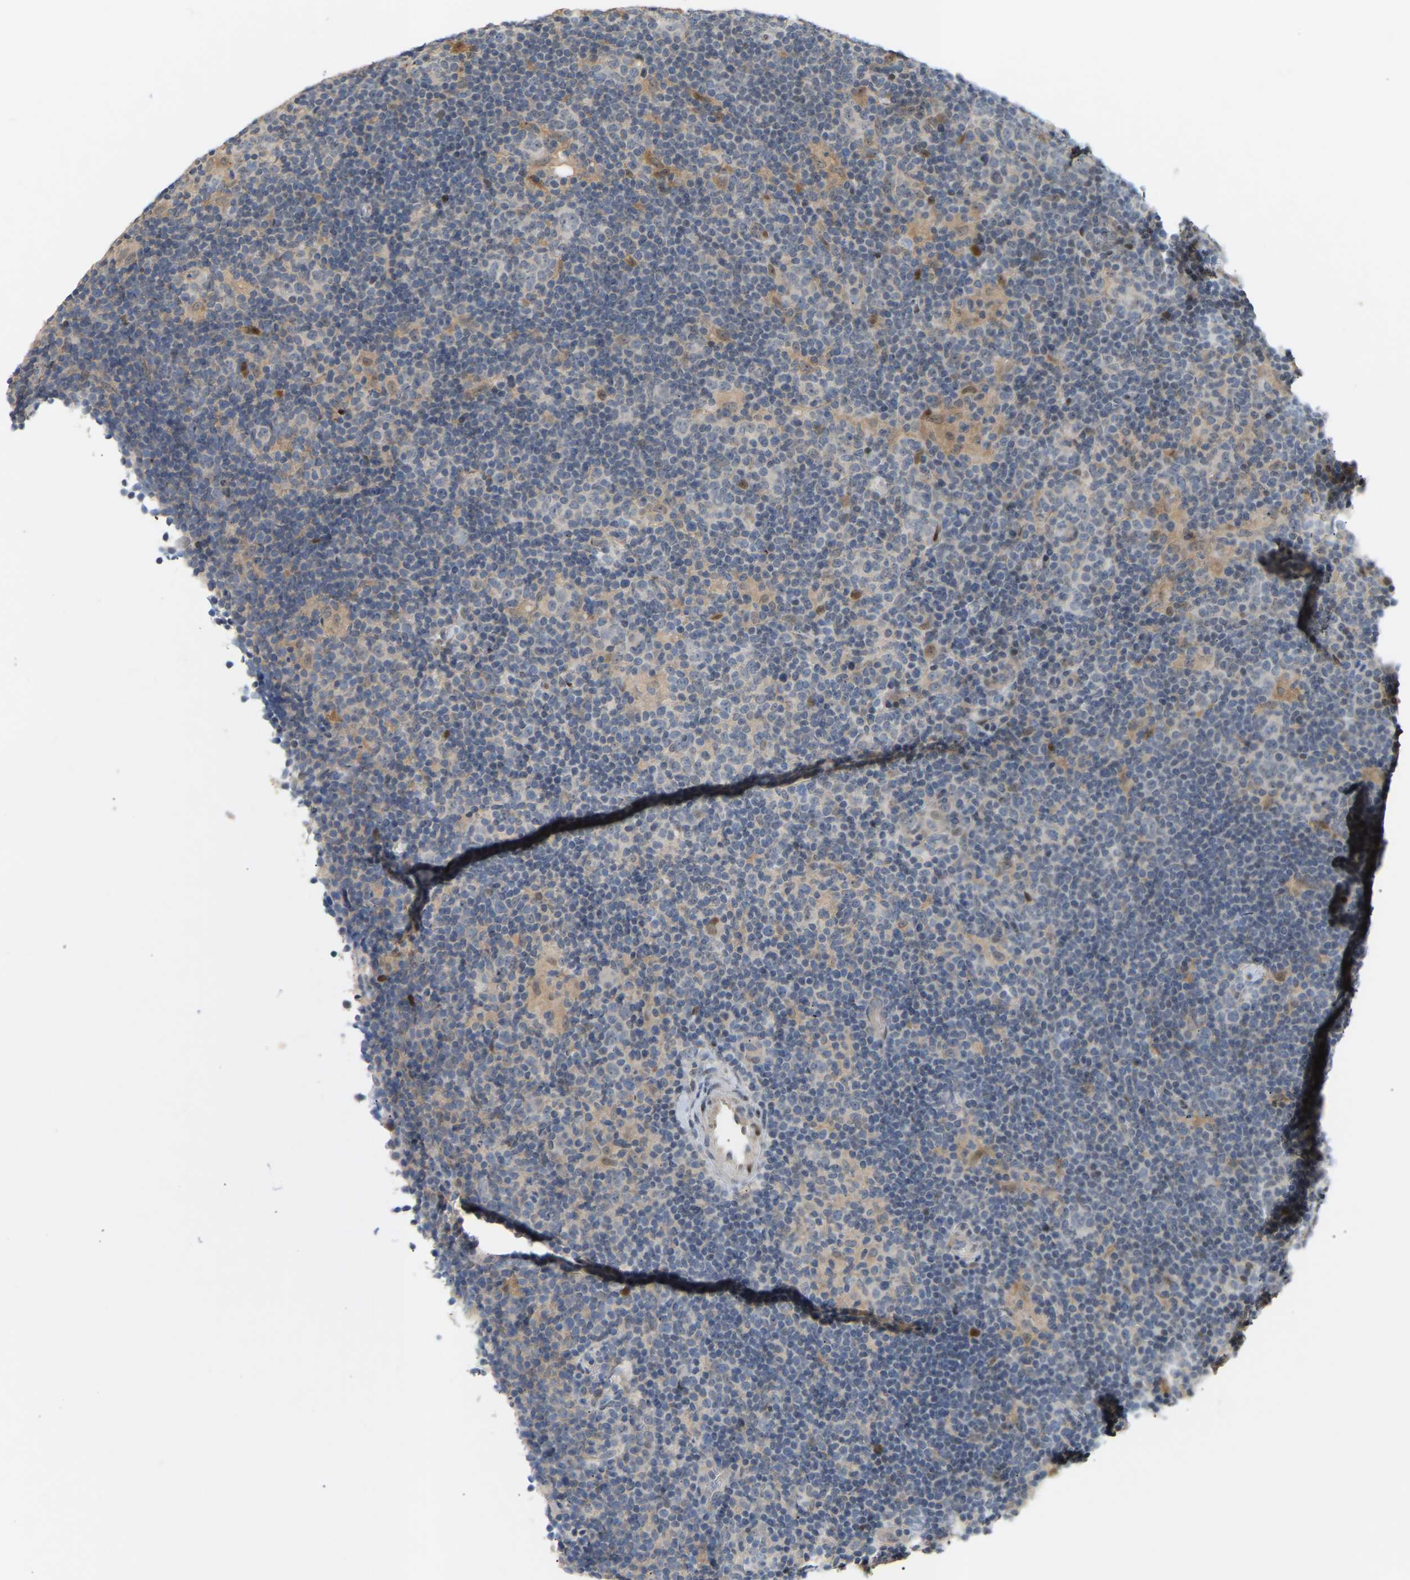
{"staining": {"intensity": "negative", "quantity": "none", "location": "none"}, "tissue": "lymphoma", "cell_type": "Tumor cells", "image_type": "cancer", "snomed": [{"axis": "morphology", "description": "Hodgkin's disease, NOS"}, {"axis": "topography", "description": "Lymph node"}], "caption": "Photomicrograph shows no protein positivity in tumor cells of Hodgkin's disease tissue. Brightfield microscopy of immunohistochemistry stained with DAB (brown) and hematoxylin (blue), captured at high magnification.", "gene": "PTPN4", "patient": {"sex": "female", "age": 57}}